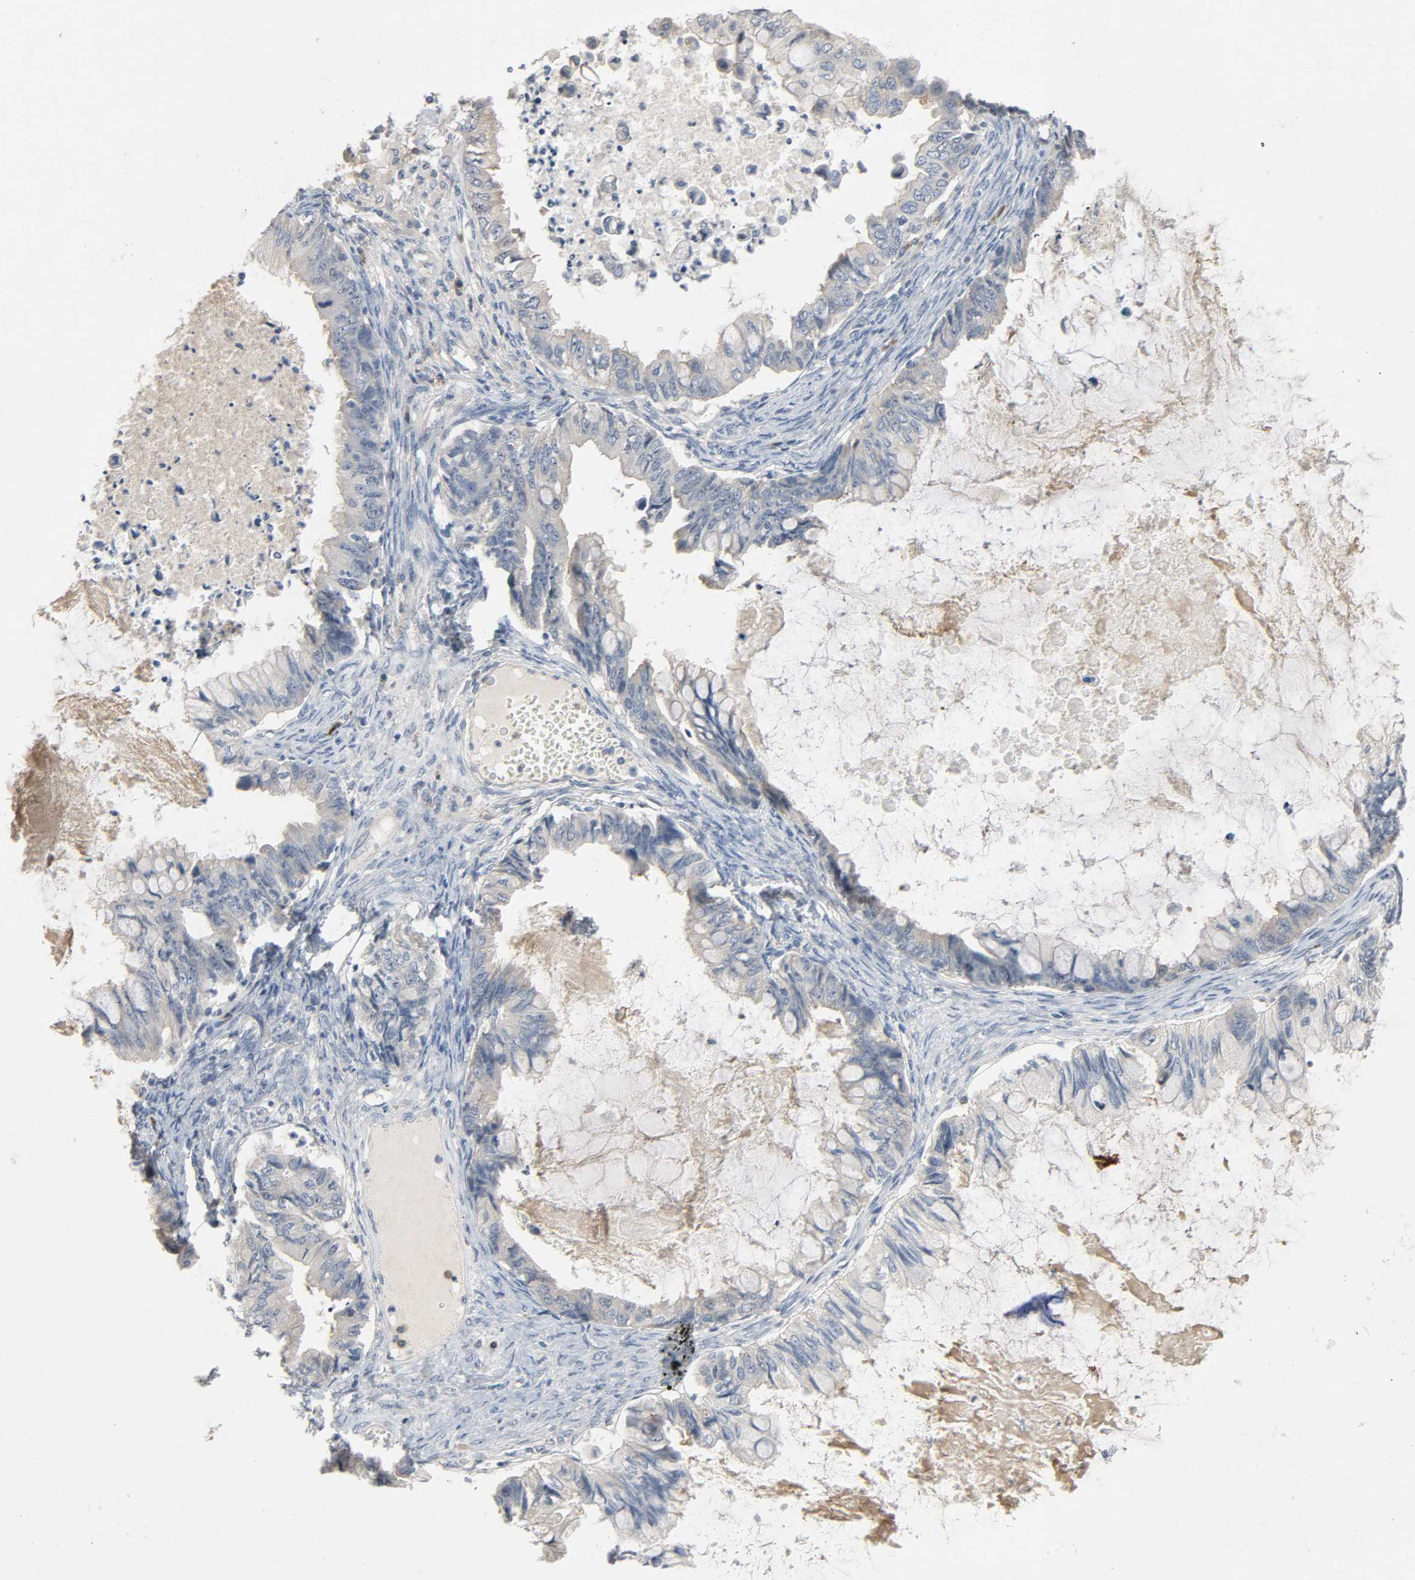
{"staining": {"intensity": "weak", "quantity": "<25%", "location": "cytoplasmic/membranous"}, "tissue": "ovarian cancer", "cell_type": "Tumor cells", "image_type": "cancer", "snomed": [{"axis": "morphology", "description": "Cystadenocarcinoma, mucinous, NOS"}, {"axis": "topography", "description": "Ovary"}], "caption": "Ovarian cancer stained for a protein using immunohistochemistry reveals no positivity tumor cells.", "gene": "CD4", "patient": {"sex": "female", "age": 80}}